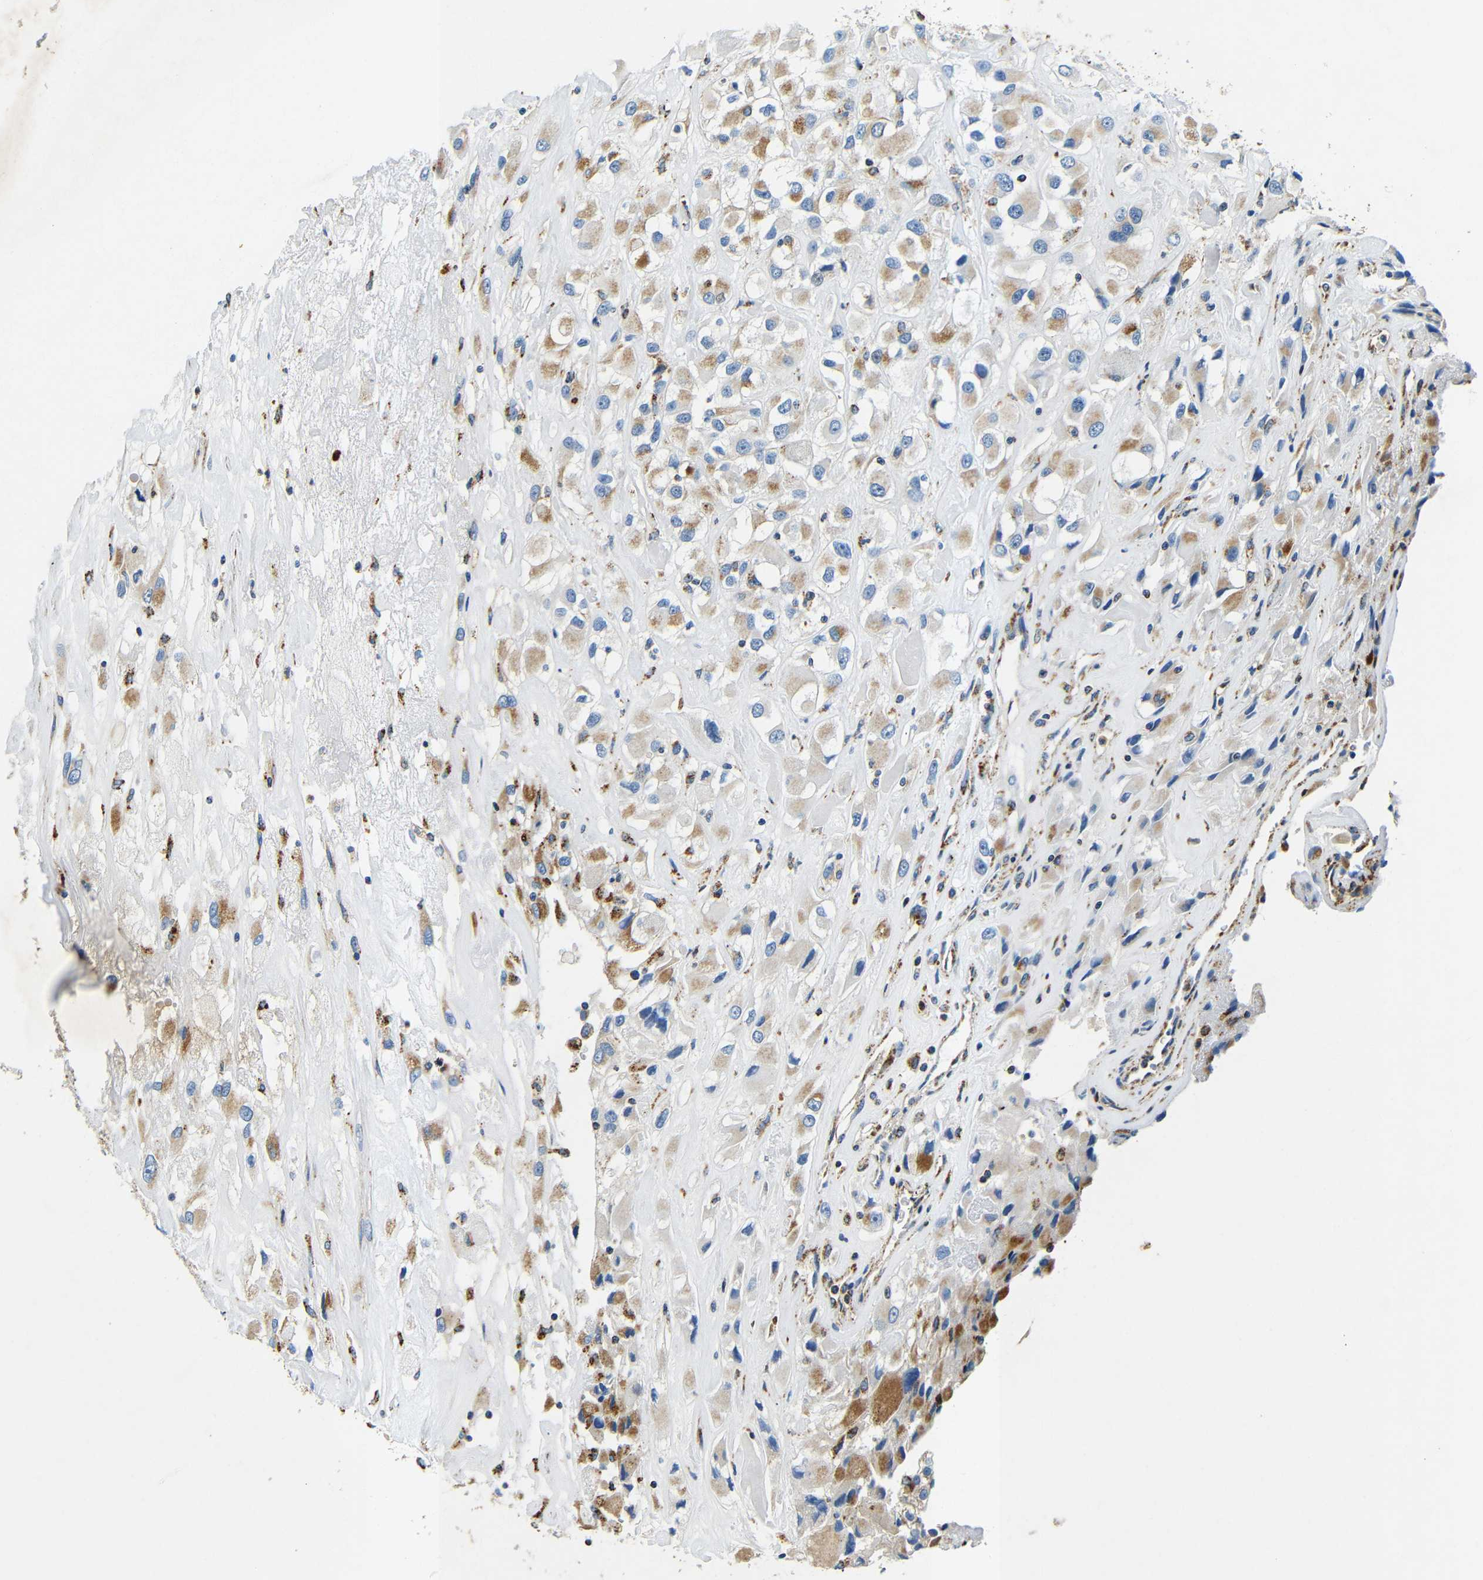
{"staining": {"intensity": "weak", "quantity": "25%-75%", "location": "cytoplasmic/membranous"}, "tissue": "renal cancer", "cell_type": "Tumor cells", "image_type": "cancer", "snomed": [{"axis": "morphology", "description": "Adenocarcinoma, NOS"}, {"axis": "topography", "description": "Kidney"}], "caption": "Approximately 25%-75% of tumor cells in renal adenocarcinoma demonstrate weak cytoplasmic/membranous protein expression as visualized by brown immunohistochemical staining.", "gene": "GALNT18", "patient": {"sex": "female", "age": 52}}